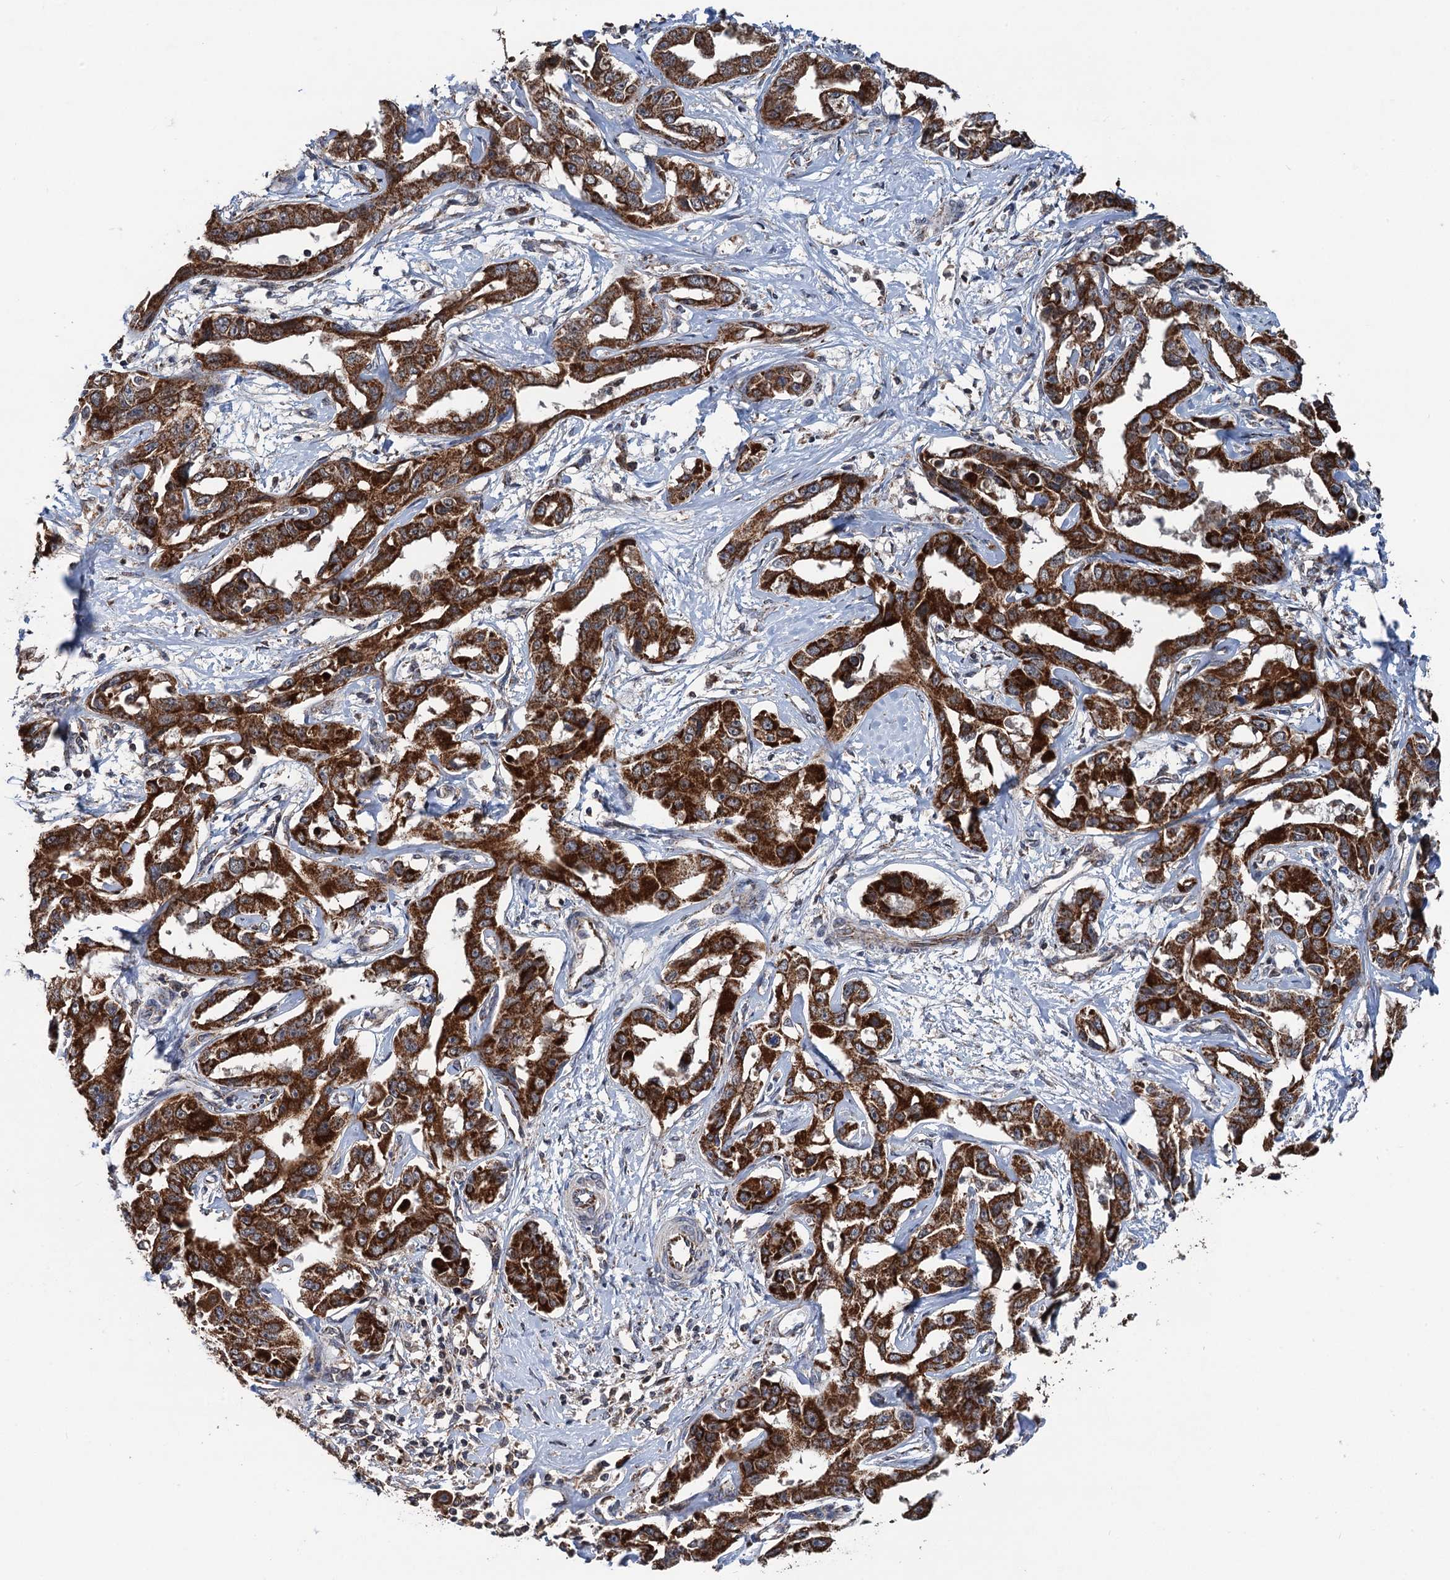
{"staining": {"intensity": "strong", "quantity": ">75%", "location": "cytoplasmic/membranous"}, "tissue": "liver cancer", "cell_type": "Tumor cells", "image_type": "cancer", "snomed": [{"axis": "morphology", "description": "Cholangiocarcinoma"}, {"axis": "topography", "description": "Liver"}], "caption": "IHC micrograph of liver cancer (cholangiocarcinoma) stained for a protein (brown), which shows high levels of strong cytoplasmic/membranous expression in about >75% of tumor cells.", "gene": "DGLUCY", "patient": {"sex": "male", "age": 59}}